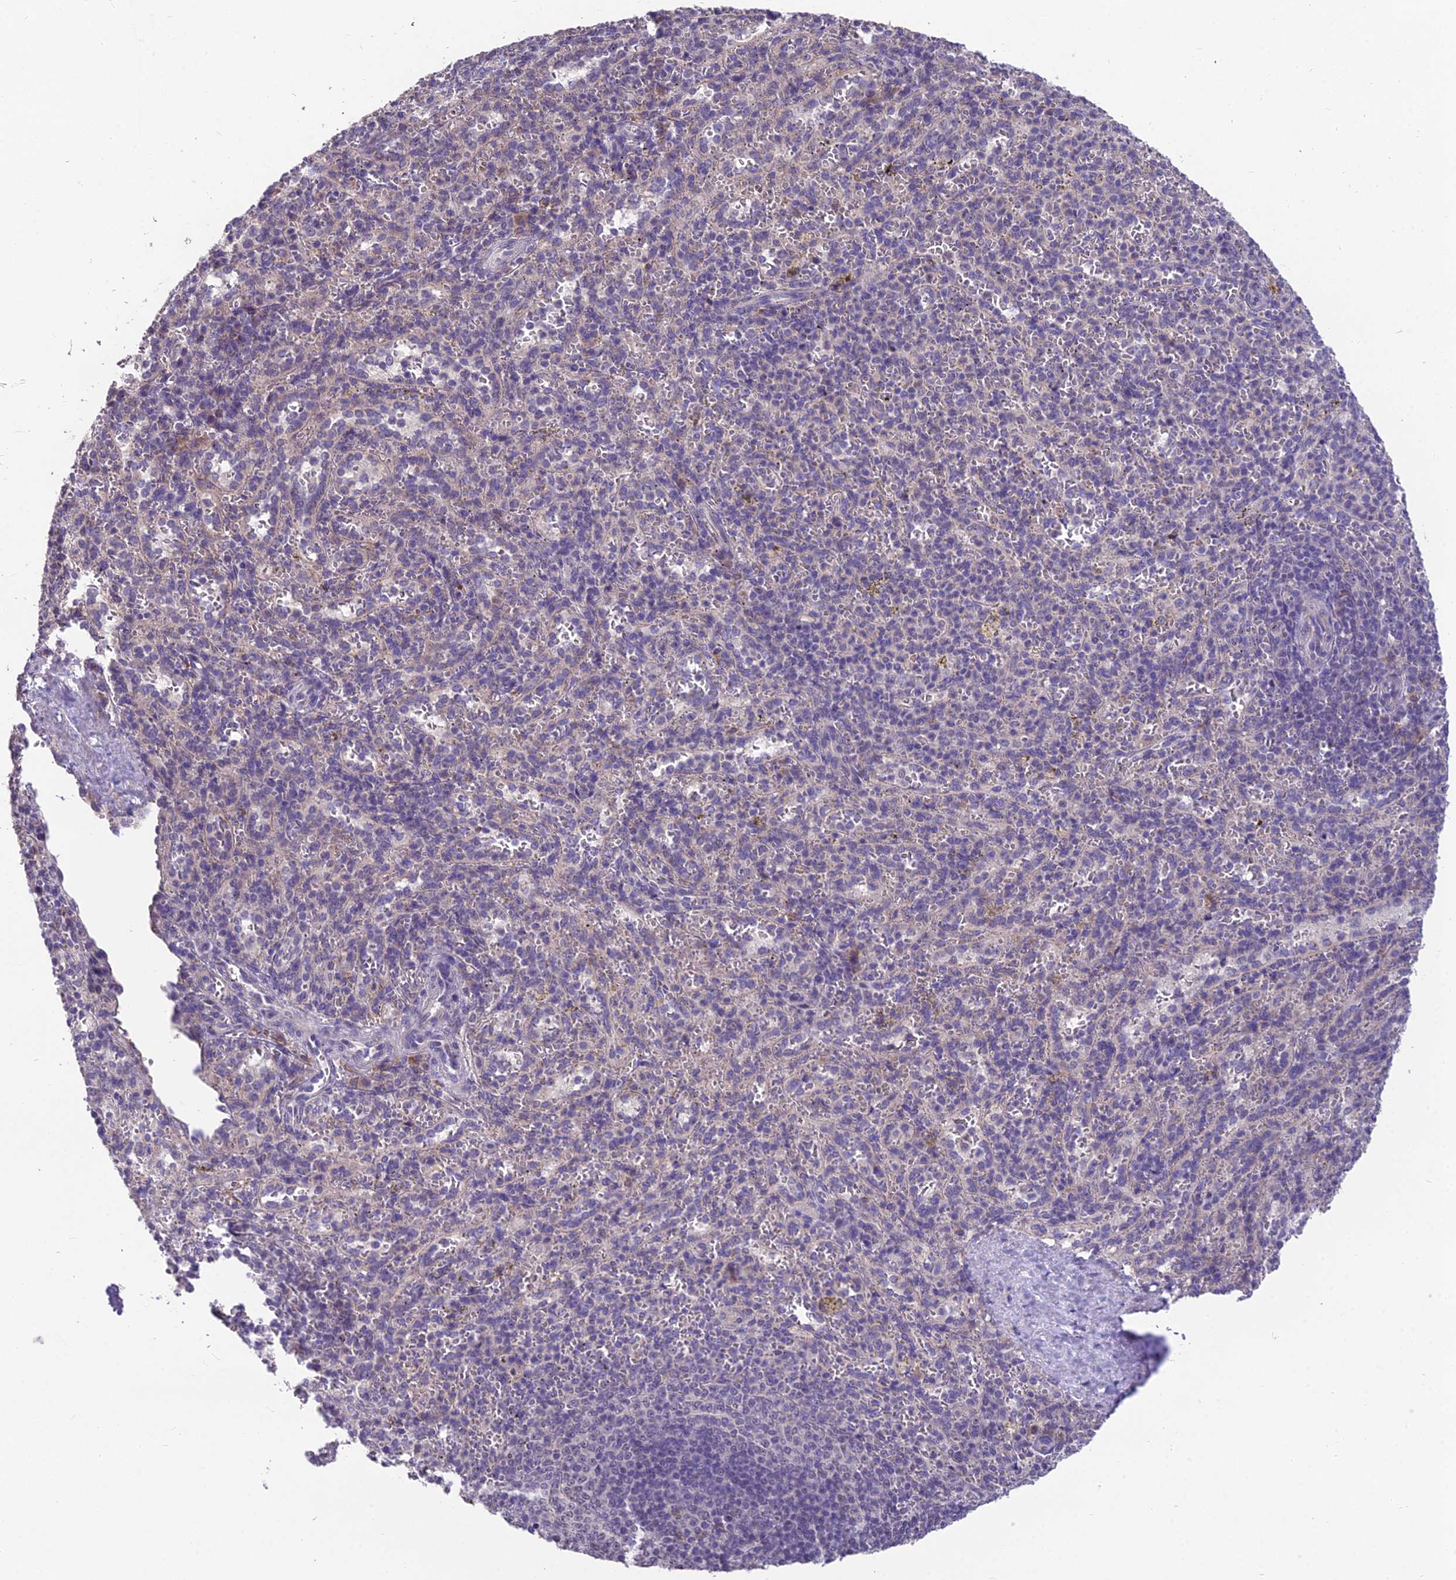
{"staining": {"intensity": "negative", "quantity": "none", "location": "none"}, "tissue": "spleen", "cell_type": "Cells in red pulp", "image_type": "normal", "snomed": [{"axis": "morphology", "description": "Normal tissue, NOS"}, {"axis": "topography", "description": "Spleen"}], "caption": "DAB (3,3'-diaminobenzidine) immunohistochemical staining of unremarkable spleen reveals no significant positivity in cells in red pulp.", "gene": "ZNF333", "patient": {"sex": "female", "age": 21}}